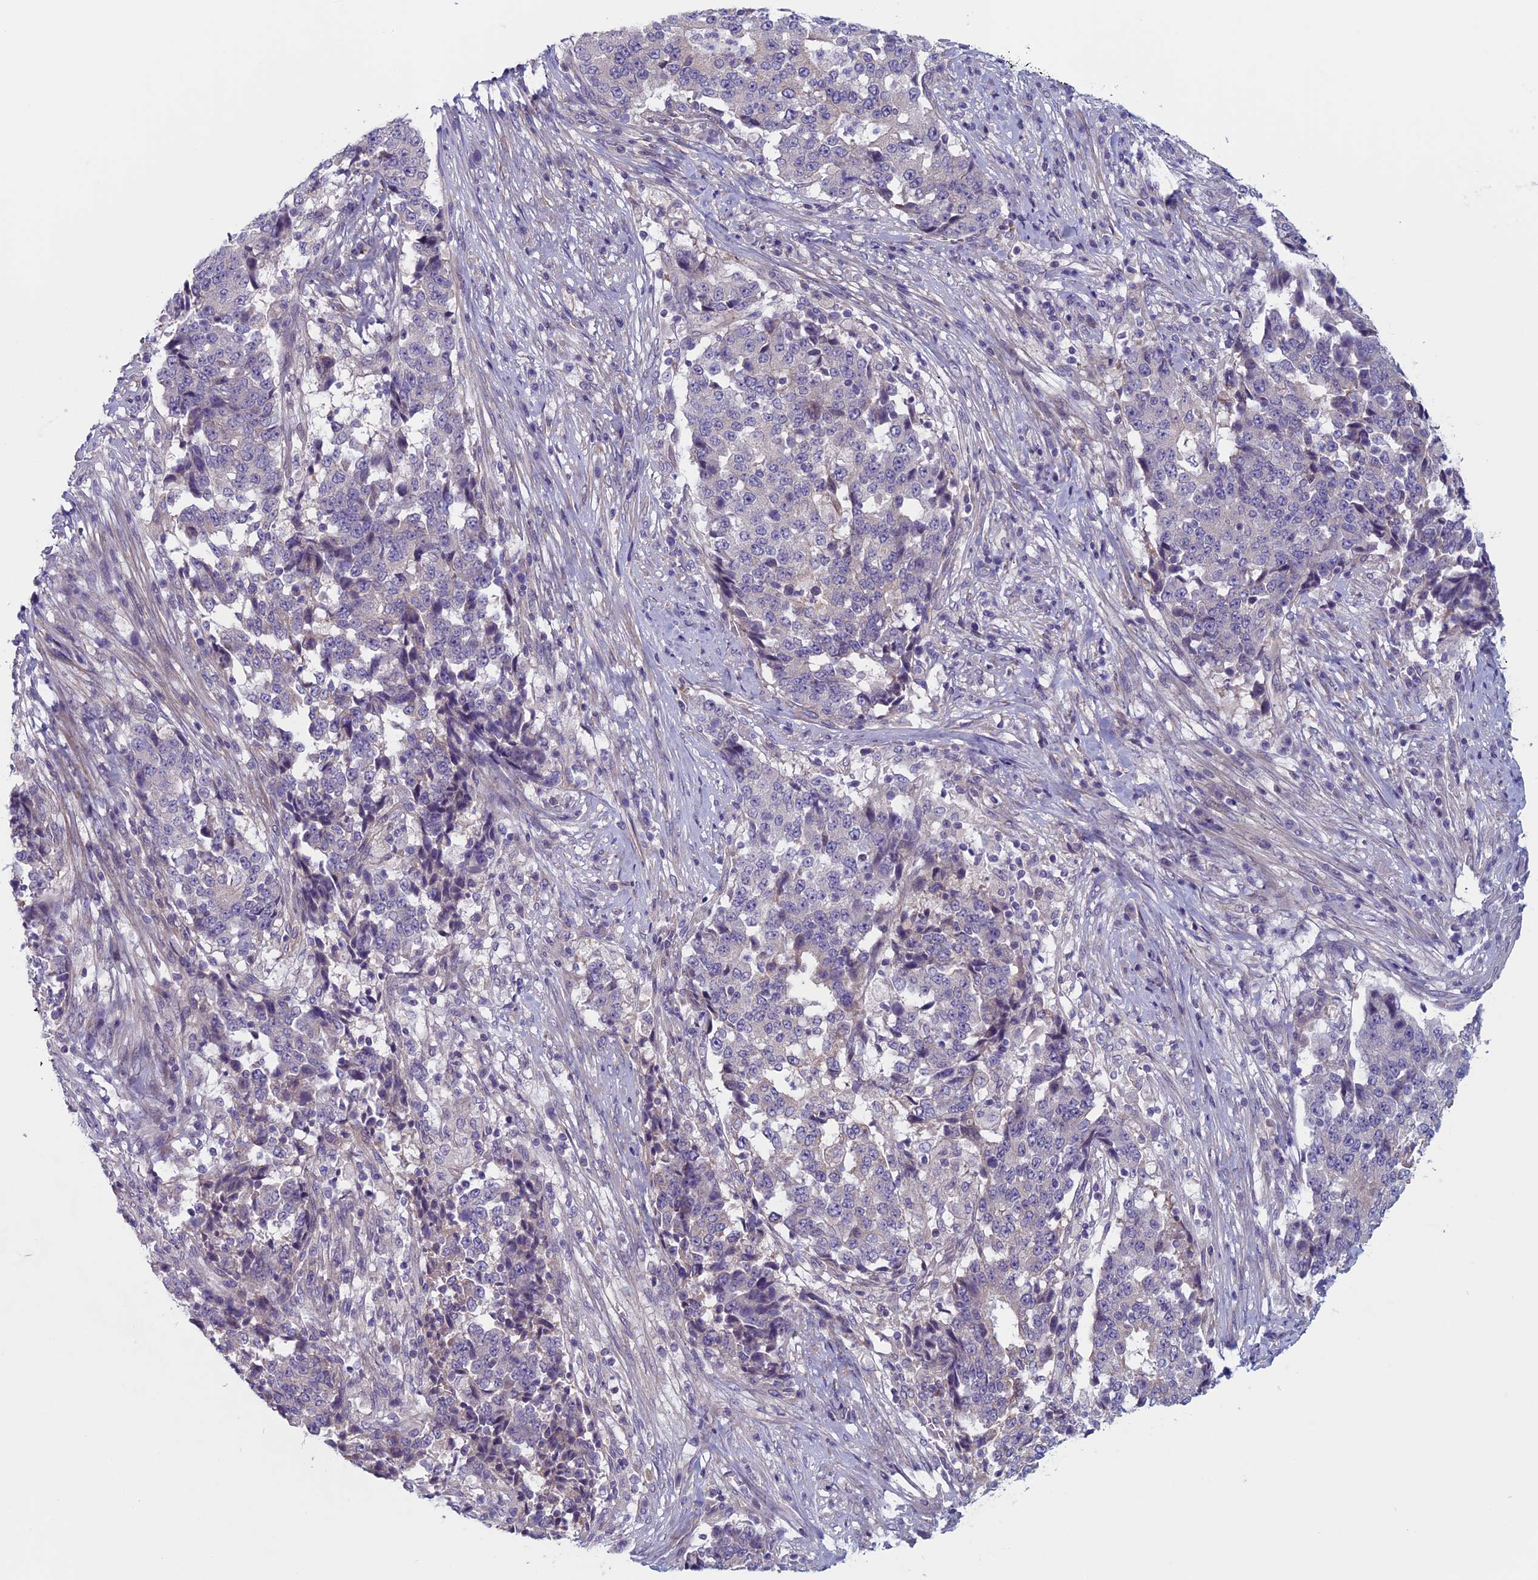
{"staining": {"intensity": "negative", "quantity": "none", "location": "none"}, "tissue": "stomach cancer", "cell_type": "Tumor cells", "image_type": "cancer", "snomed": [{"axis": "morphology", "description": "Adenocarcinoma, NOS"}, {"axis": "topography", "description": "Stomach"}], "caption": "Adenocarcinoma (stomach) stained for a protein using immunohistochemistry reveals no staining tumor cells.", "gene": "CNOT6L", "patient": {"sex": "male", "age": 59}}